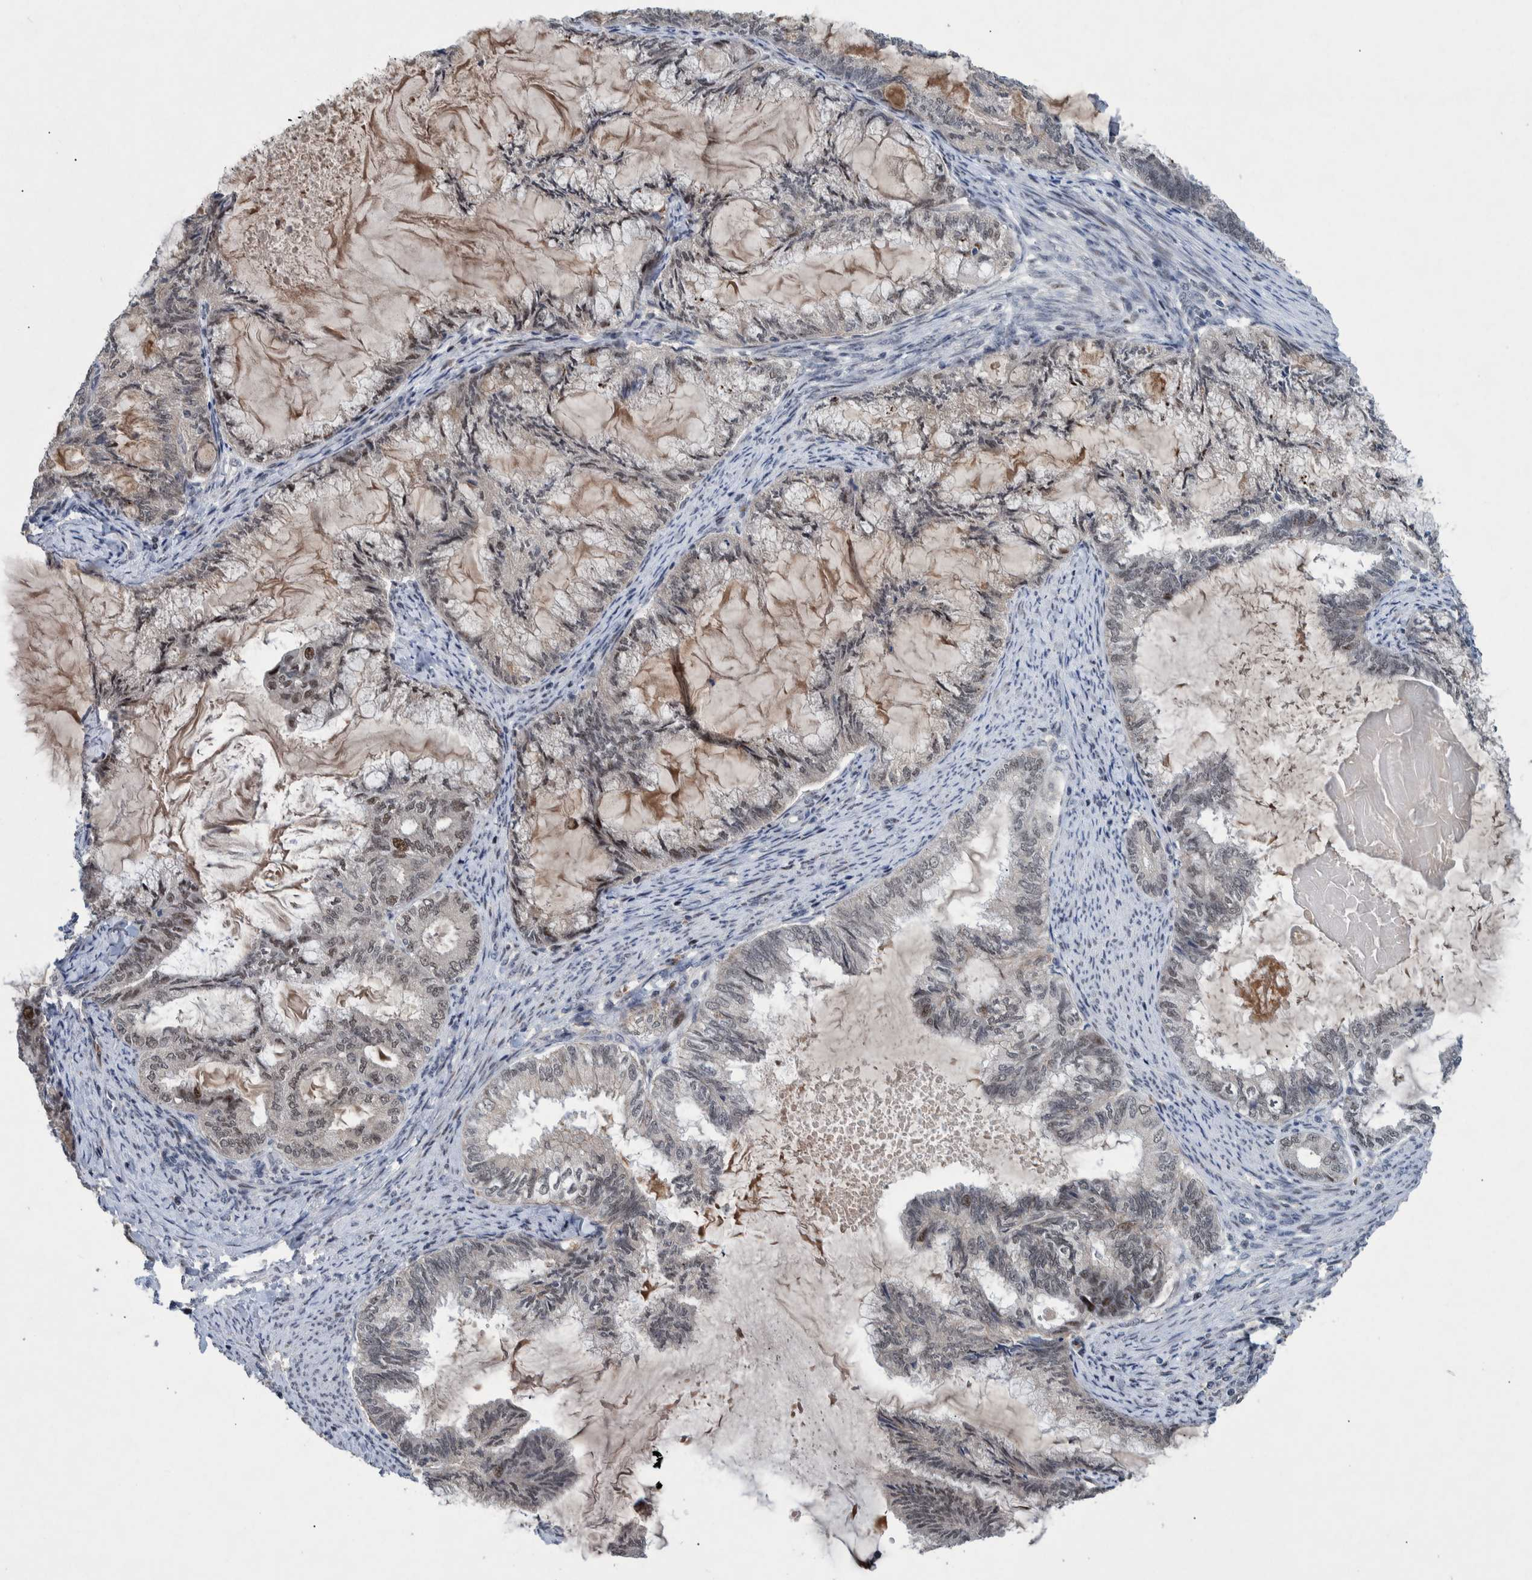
{"staining": {"intensity": "weak", "quantity": "<25%", "location": "nuclear"}, "tissue": "endometrial cancer", "cell_type": "Tumor cells", "image_type": "cancer", "snomed": [{"axis": "morphology", "description": "Adenocarcinoma, NOS"}, {"axis": "topography", "description": "Endometrium"}], "caption": "IHC of human endometrial cancer (adenocarcinoma) reveals no positivity in tumor cells.", "gene": "ESRP1", "patient": {"sex": "female", "age": 86}}